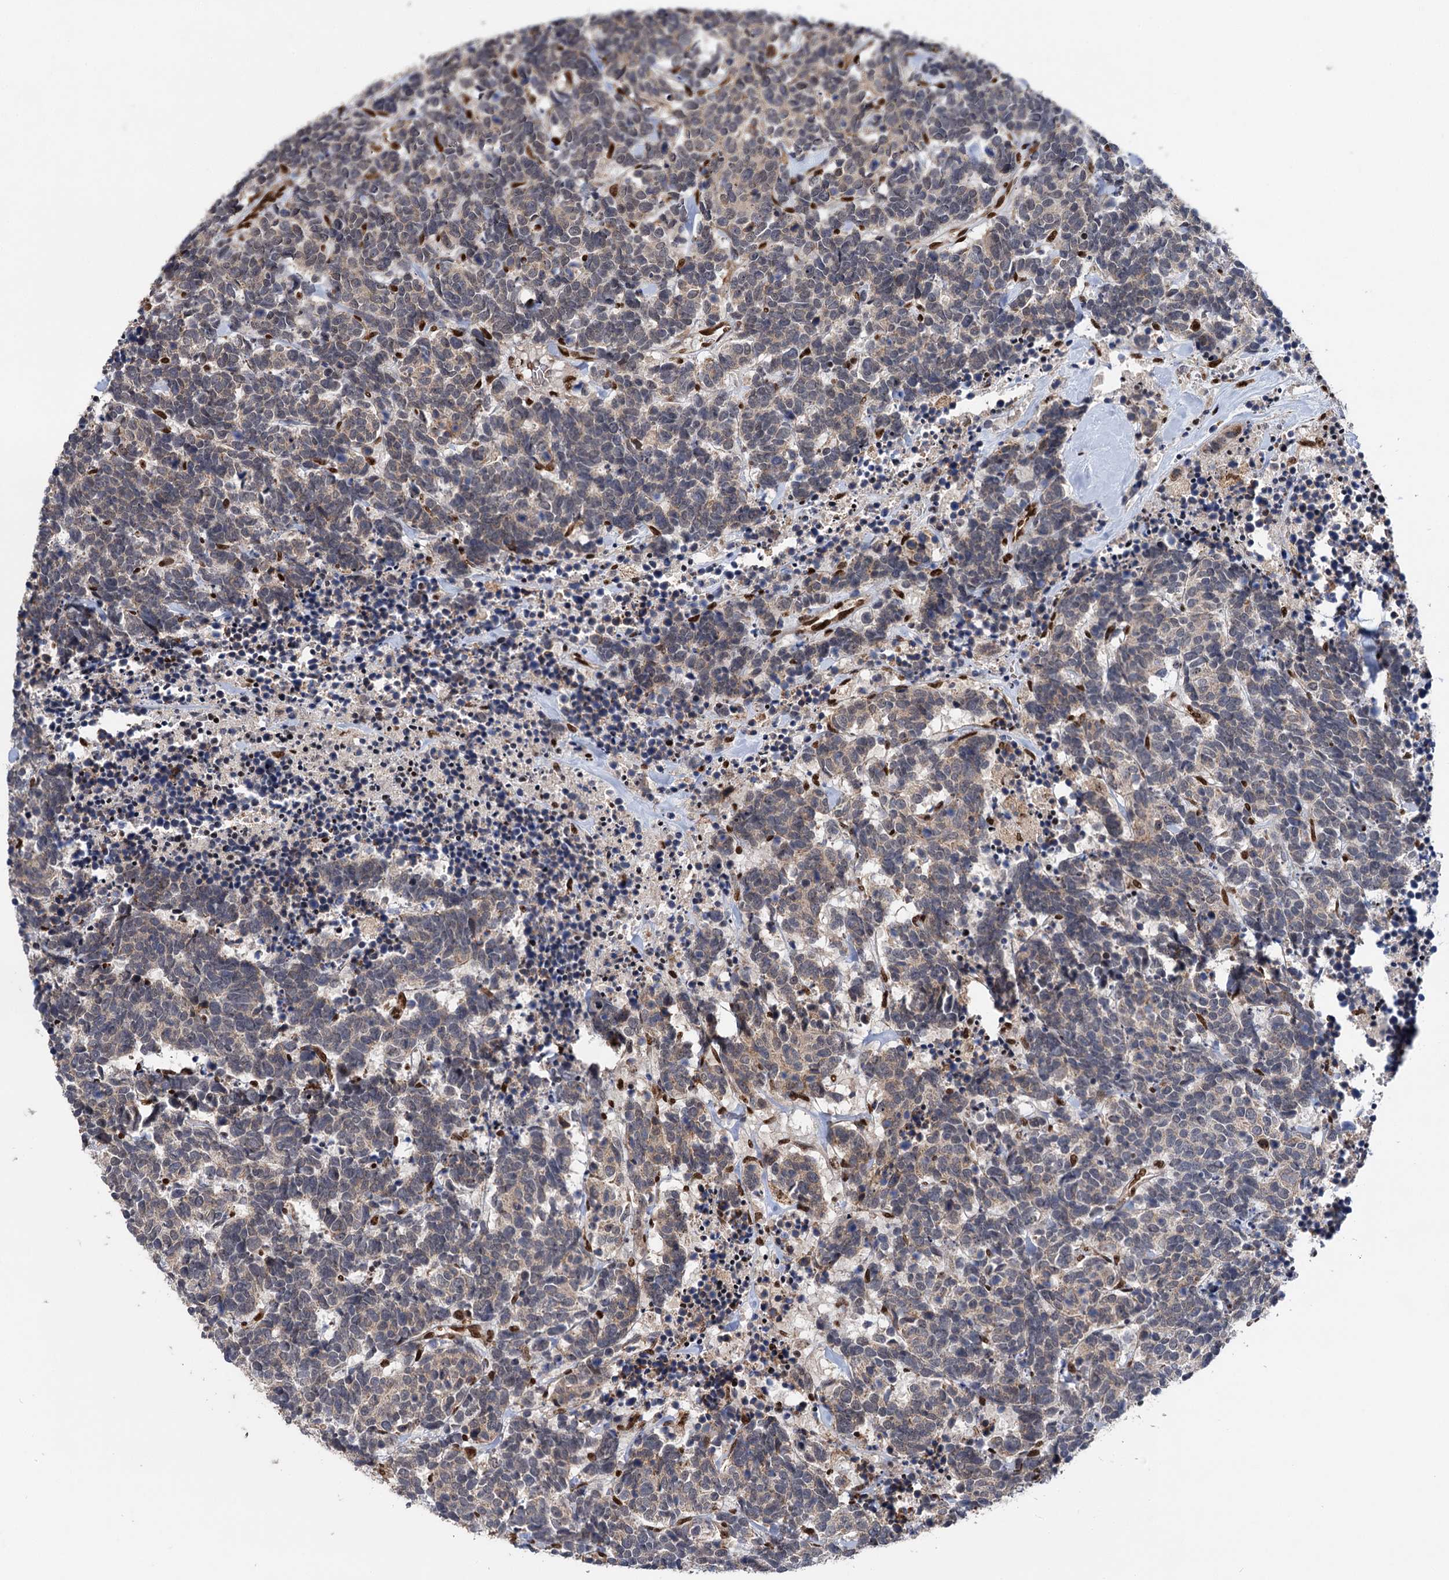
{"staining": {"intensity": "weak", "quantity": "25%-75%", "location": "cytoplasmic/membranous"}, "tissue": "carcinoid", "cell_type": "Tumor cells", "image_type": "cancer", "snomed": [{"axis": "morphology", "description": "Carcinoma, NOS"}, {"axis": "morphology", "description": "Carcinoid, malignant, NOS"}, {"axis": "topography", "description": "Urinary bladder"}], "caption": "A histopathology image showing weak cytoplasmic/membranous expression in approximately 25%-75% of tumor cells in carcinoma, as visualized by brown immunohistochemical staining.", "gene": "MESD", "patient": {"sex": "male", "age": 57}}